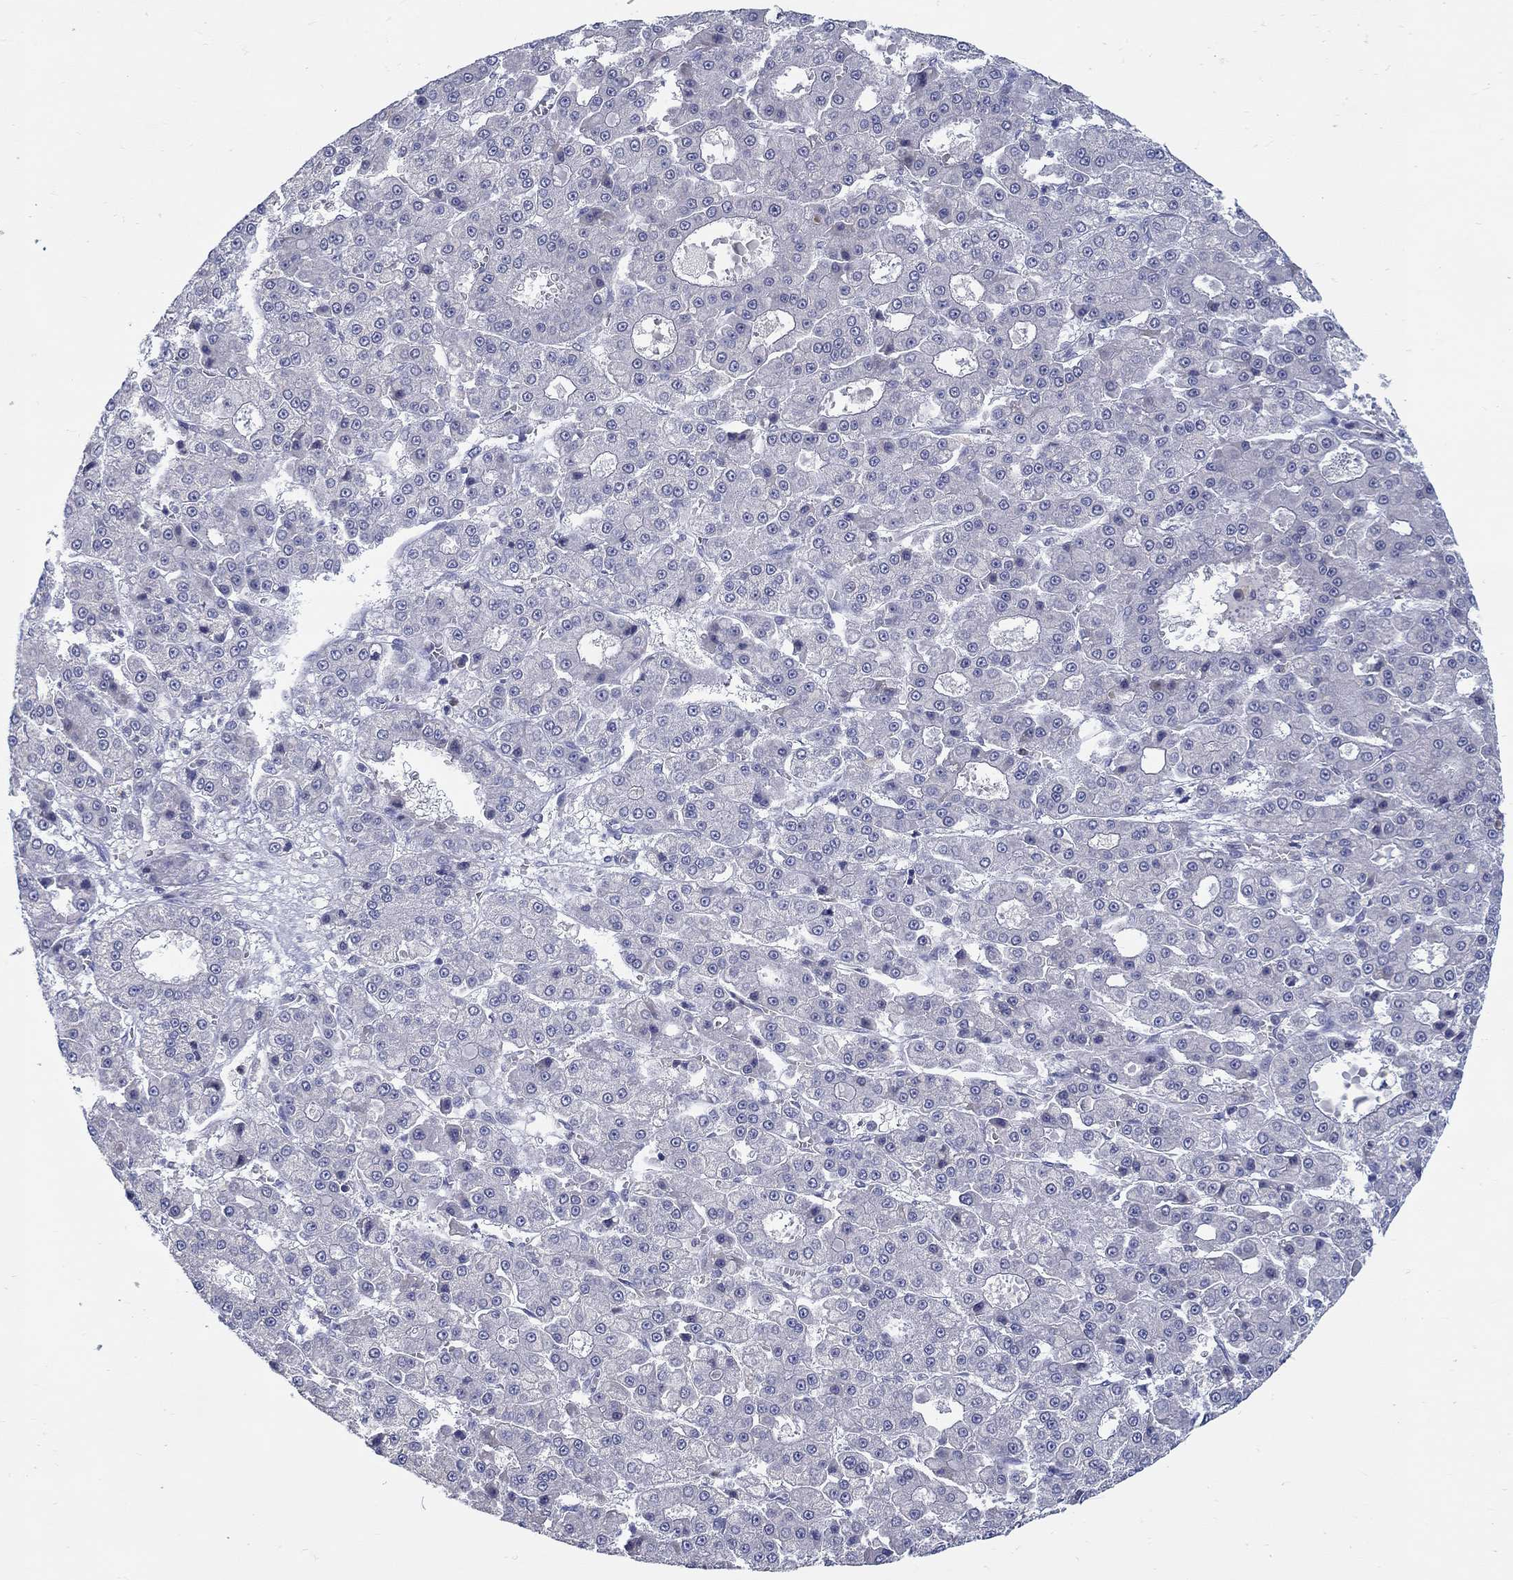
{"staining": {"intensity": "negative", "quantity": "none", "location": "none"}, "tissue": "liver cancer", "cell_type": "Tumor cells", "image_type": "cancer", "snomed": [{"axis": "morphology", "description": "Carcinoma, Hepatocellular, NOS"}, {"axis": "topography", "description": "Liver"}], "caption": "DAB immunohistochemical staining of human hepatocellular carcinoma (liver) demonstrates no significant staining in tumor cells. Nuclei are stained in blue.", "gene": "ABCA4", "patient": {"sex": "male", "age": 70}}